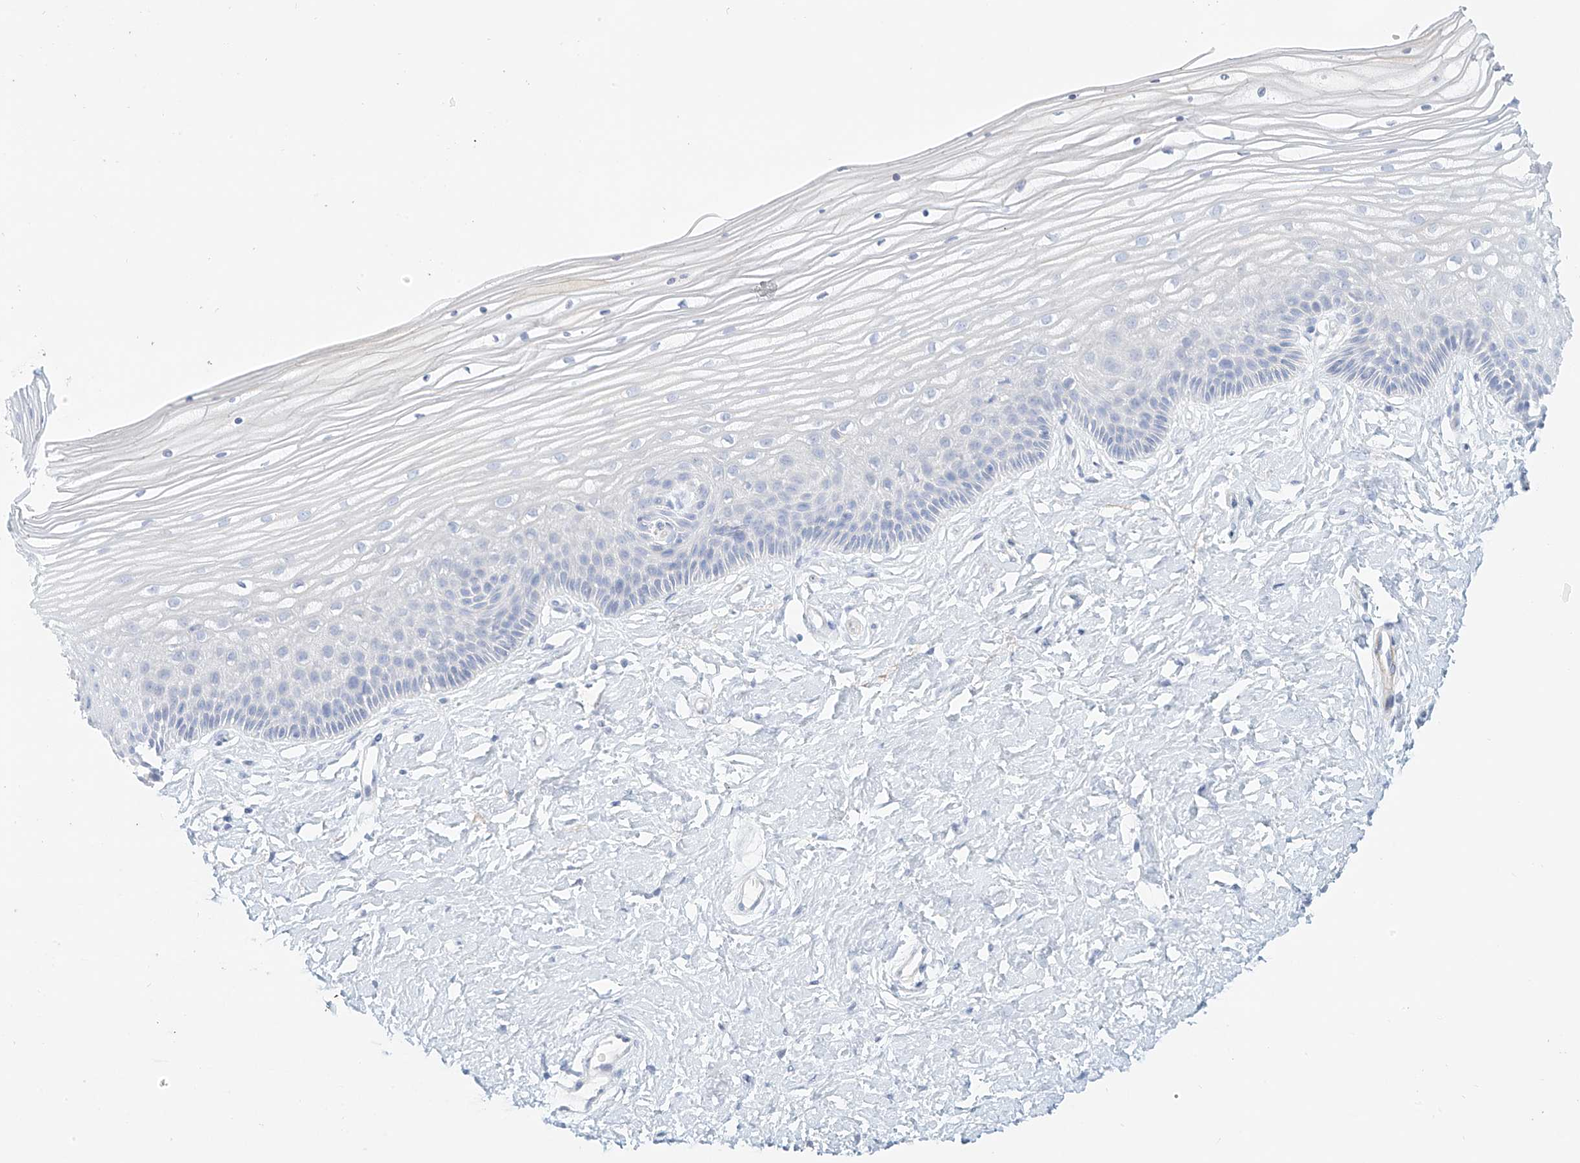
{"staining": {"intensity": "negative", "quantity": "none", "location": "none"}, "tissue": "vagina", "cell_type": "Squamous epithelial cells", "image_type": "normal", "snomed": [{"axis": "morphology", "description": "Normal tissue, NOS"}, {"axis": "topography", "description": "Vagina"}, {"axis": "topography", "description": "Cervix"}], "caption": "IHC image of normal vagina stained for a protein (brown), which exhibits no staining in squamous epithelial cells. (DAB immunohistochemistry with hematoxylin counter stain).", "gene": "ST3GAL5", "patient": {"sex": "female", "age": 40}}